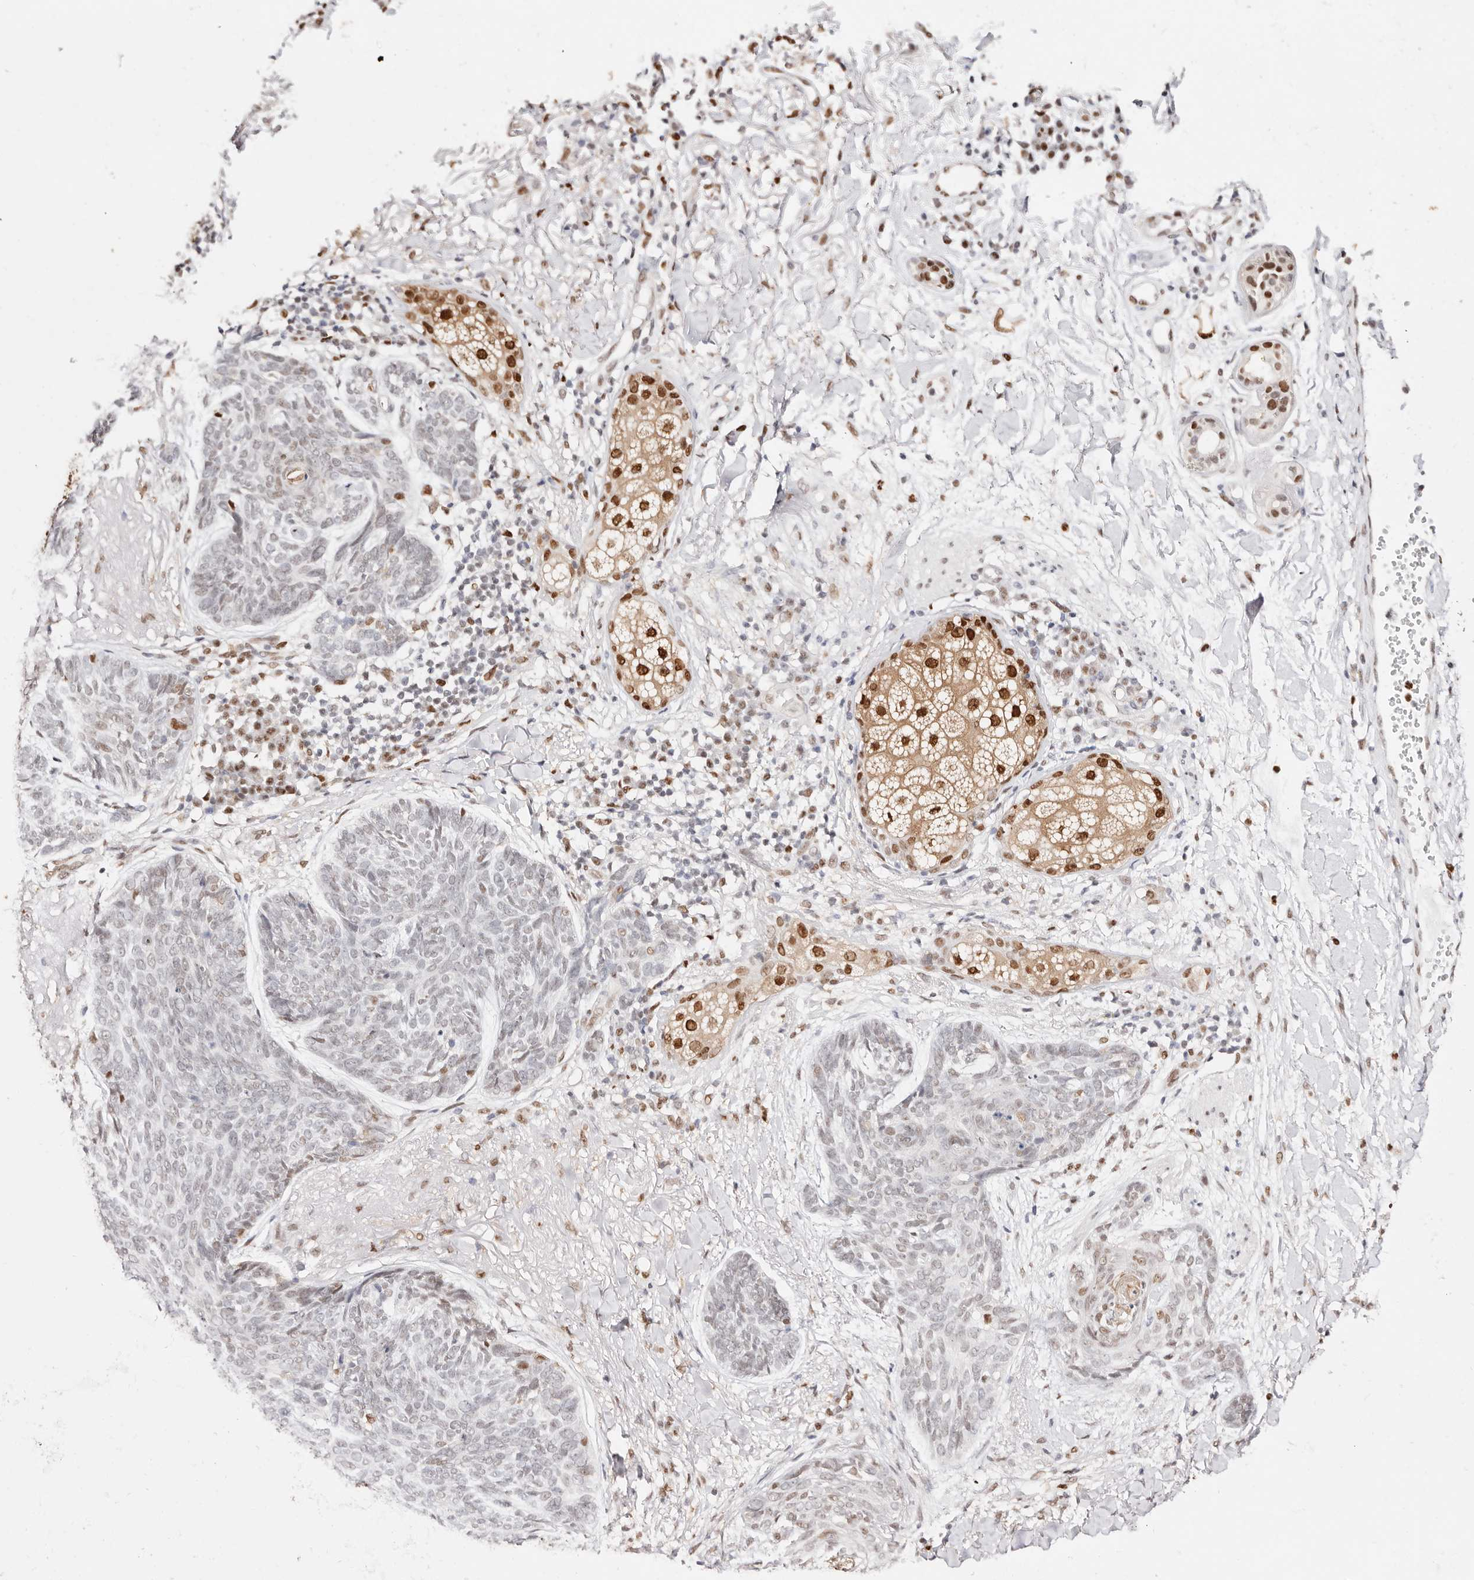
{"staining": {"intensity": "weak", "quantity": "<25%", "location": "nuclear"}, "tissue": "skin cancer", "cell_type": "Tumor cells", "image_type": "cancer", "snomed": [{"axis": "morphology", "description": "Basal cell carcinoma"}, {"axis": "topography", "description": "Skin"}], "caption": "Image shows no protein positivity in tumor cells of skin cancer (basal cell carcinoma) tissue. (Immunohistochemistry (ihc), brightfield microscopy, high magnification).", "gene": "TKT", "patient": {"sex": "male", "age": 85}}